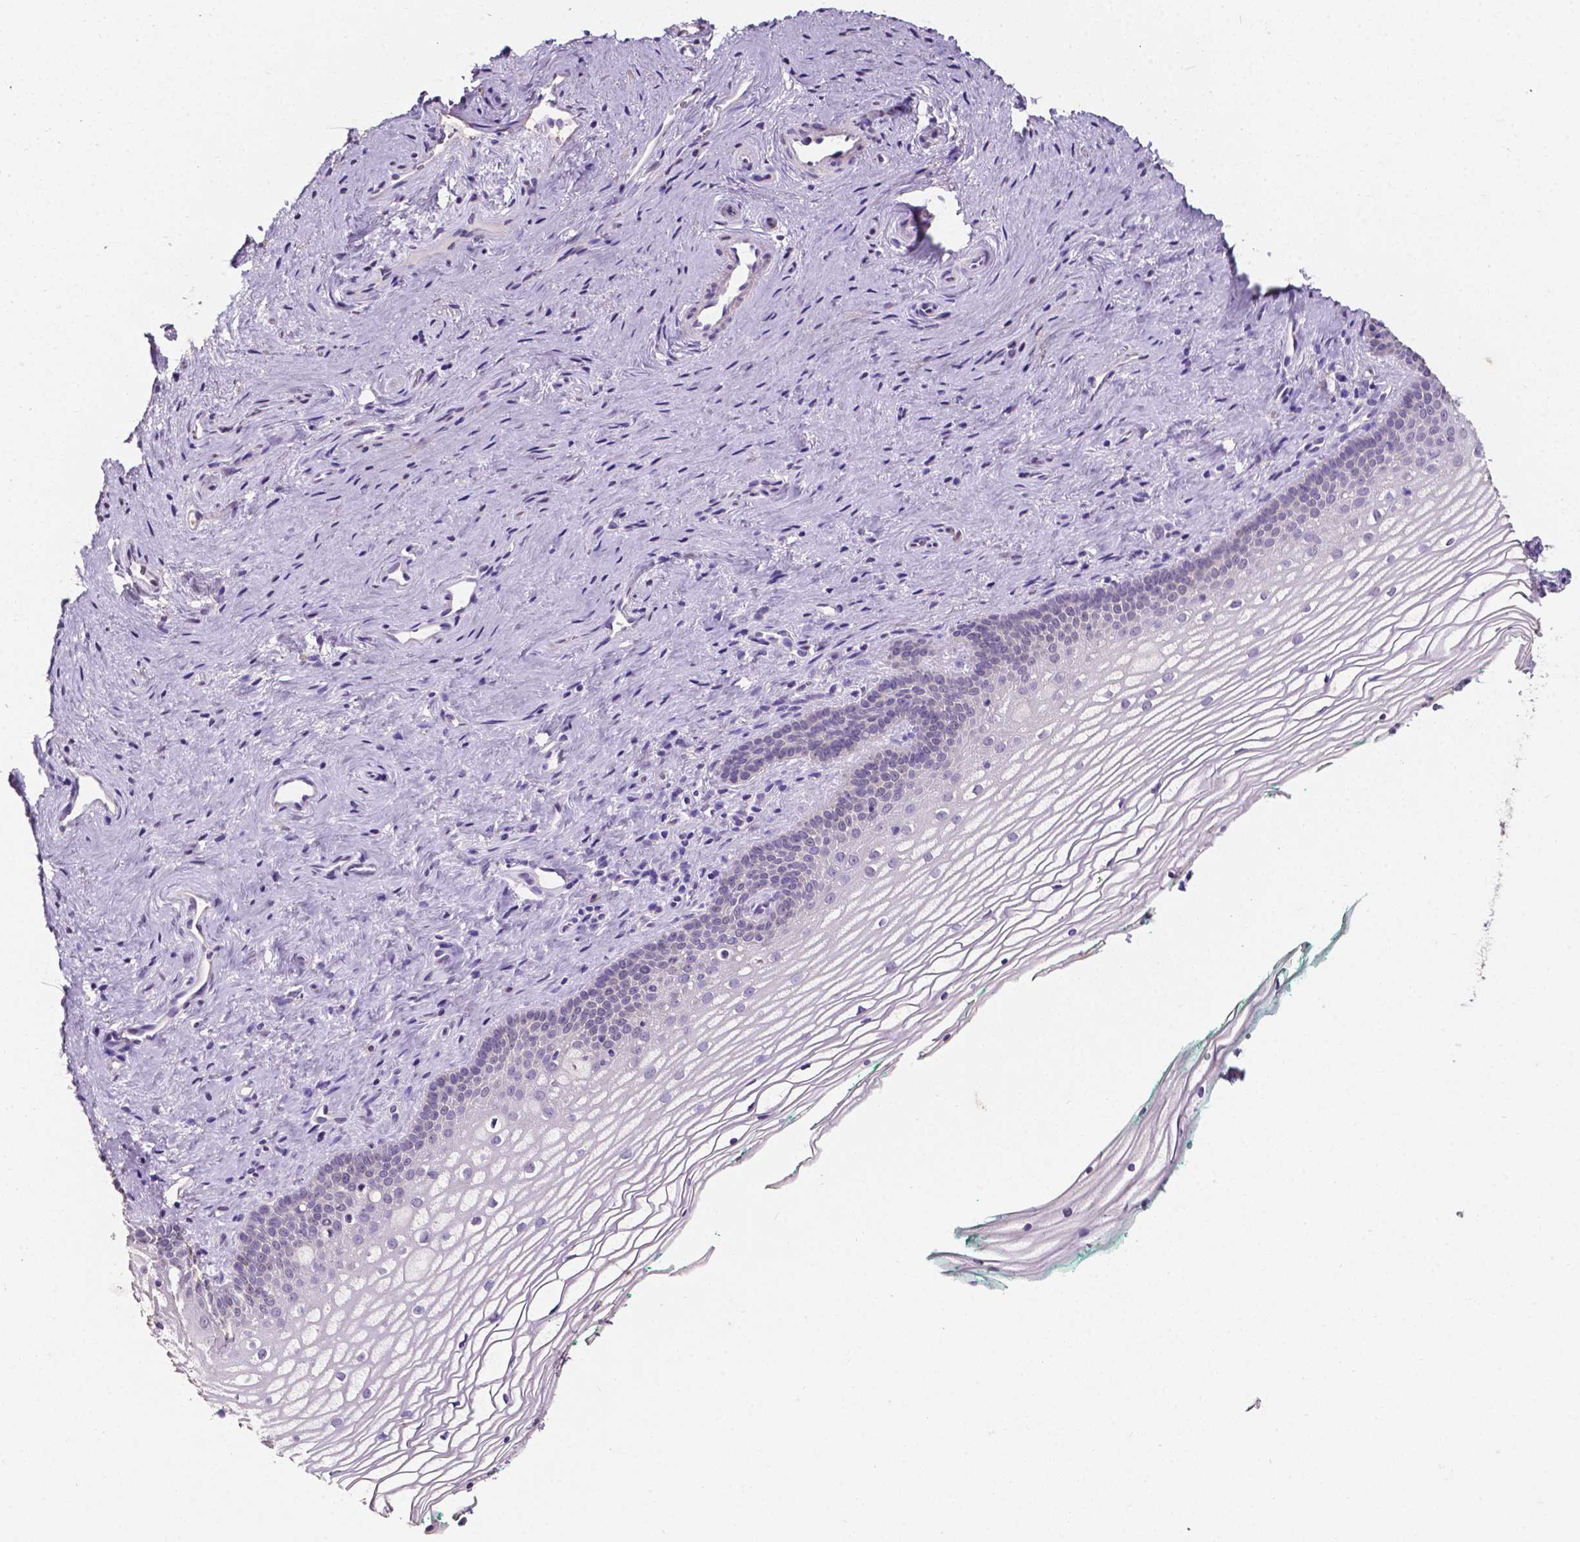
{"staining": {"intensity": "negative", "quantity": "none", "location": "none"}, "tissue": "vagina", "cell_type": "Squamous epithelial cells", "image_type": "normal", "snomed": [{"axis": "morphology", "description": "Normal tissue, NOS"}, {"axis": "topography", "description": "Vagina"}], "caption": "There is no significant staining in squamous epithelial cells of vagina. Brightfield microscopy of IHC stained with DAB (brown) and hematoxylin (blue), captured at high magnification.", "gene": "PSAT1", "patient": {"sex": "female", "age": 44}}